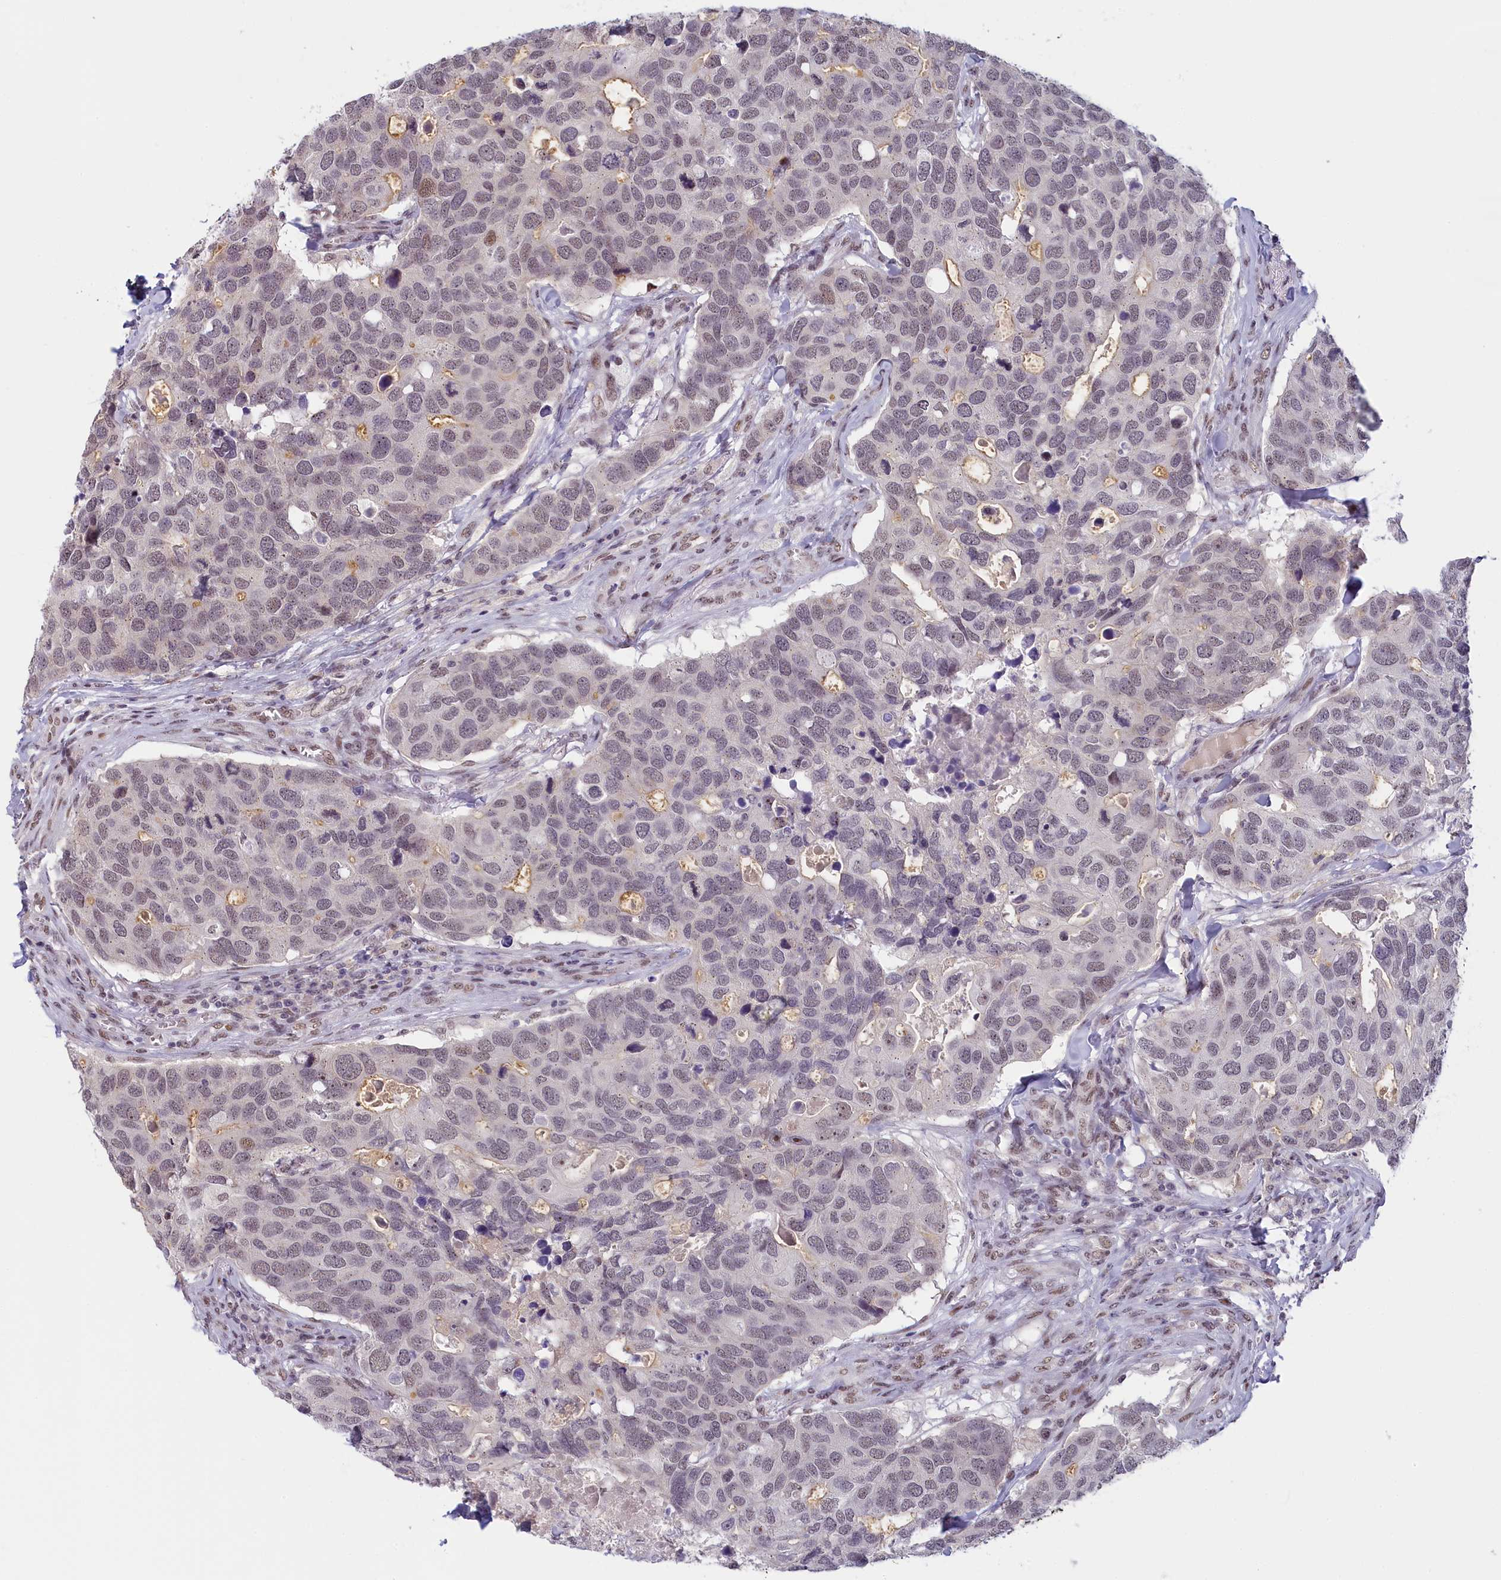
{"staining": {"intensity": "moderate", "quantity": "<25%", "location": "nuclear"}, "tissue": "breast cancer", "cell_type": "Tumor cells", "image_type": "cancer", "snomed": [{"axis": "morphology", "description": "Duct carcinoma"}, {"axis": "topography", "description": "Breast"}], "caption": "Immunohistochemical staining of breast cancer (infiltrating ductal carcinoma) displays low levels of moderate nuclear protein staining in about <25% of tumor cells.", "gene": "SEC31B", "patient": {"sex": "female", "age": 83}}